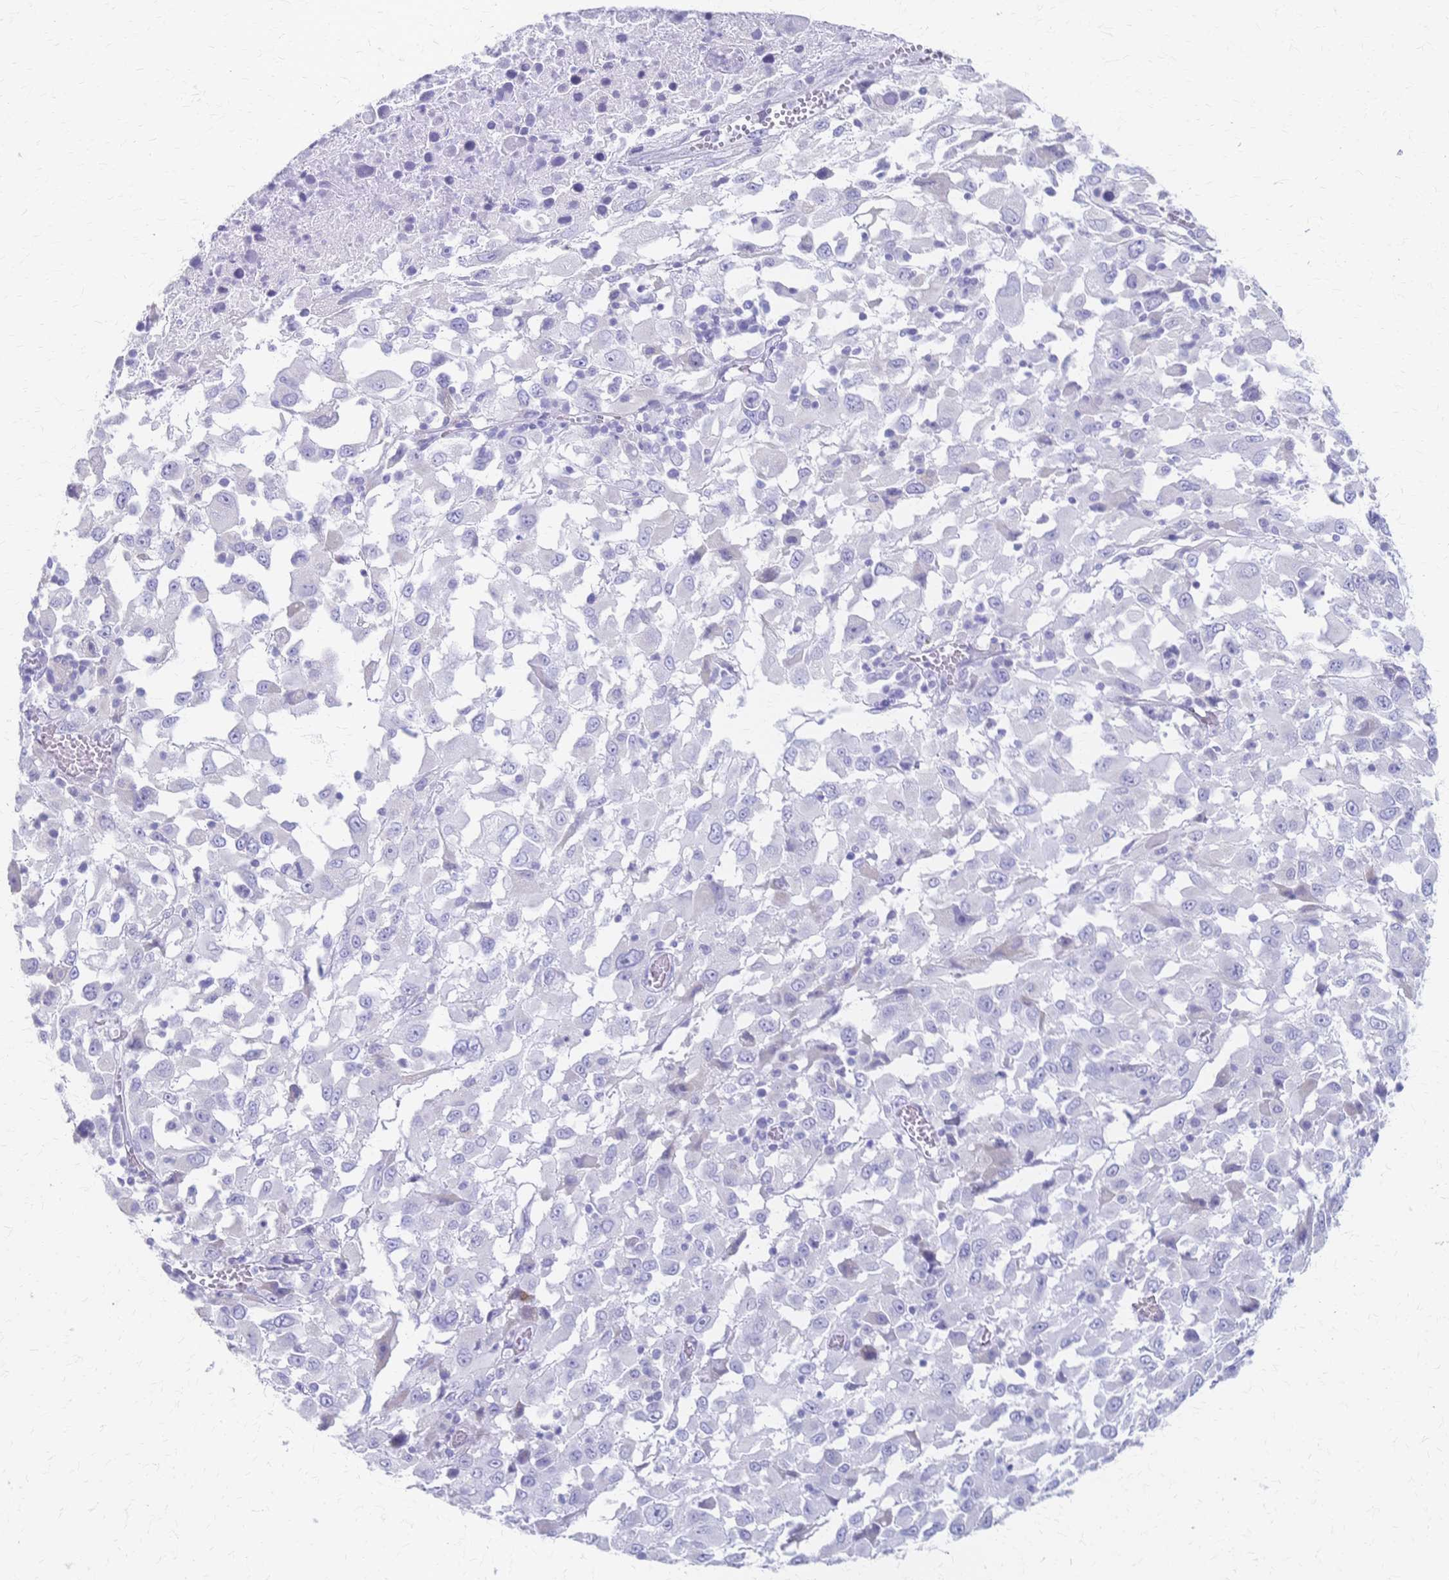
{"staining": {"intensity": "negative", "quantity": "none", "location": "none"}, "tissue": "melanoma", "cell_type": "Tumor cells", "image_type": "cancer", "snomed": [{"axis": "morphology", "description": "Malignant melanoma, Metastatic site"}, {"axis": "topography", "description": "Soft tissue"}], "caption": "This is a micrograph of IHC staining of malignant melanoma (metastatic site), which shows no staining in tumor cells. Brightfield microscopy of immunohistochemistry (IHC) stained with DAB (3,3'-diaminobenzidine) (brown) and hematoxylin (blue), captured at high magnification.", "gene": "CYB5A", "patient": {"sex": "male", "age": 50}}